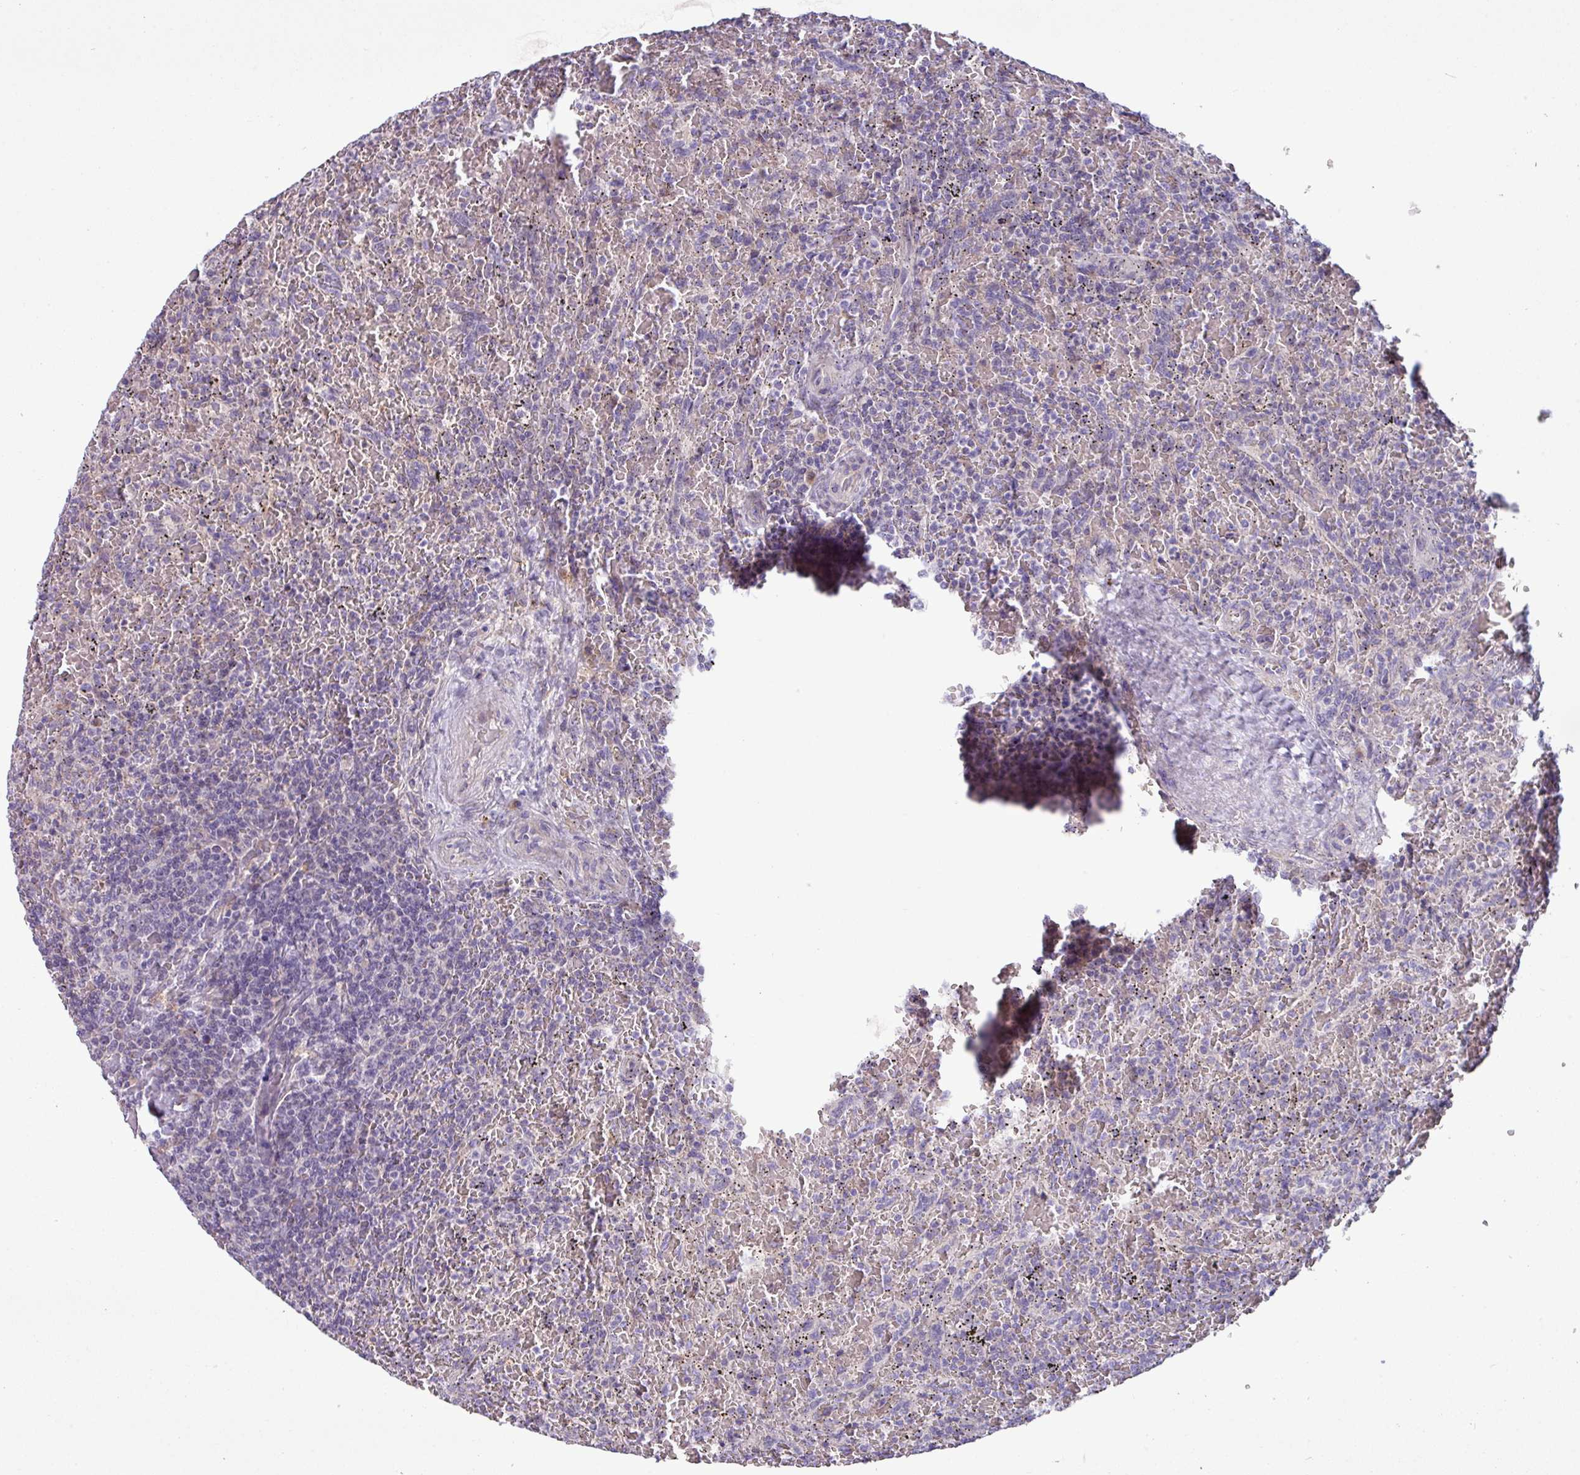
{"staining": {"intensity": "negative", "quantity": "none", "location": "none"}, "tissue": "lymphoma", "cell_type": "Tumor cells", "image_type": "cancer", "snomed": [{"axis": "morphology", "description": "Malignant lymphoma, non-Hodgkin's type, Low grade"}, {"axis": "topography", "description": "Spleen"}], "caption": "IHC of low-grade malignant lymphoma, non-Hodgkin's type demonstrates no staining in tumor cells.", "gene": "IRGC", "patient": {"sex": "female", "age": 64}}